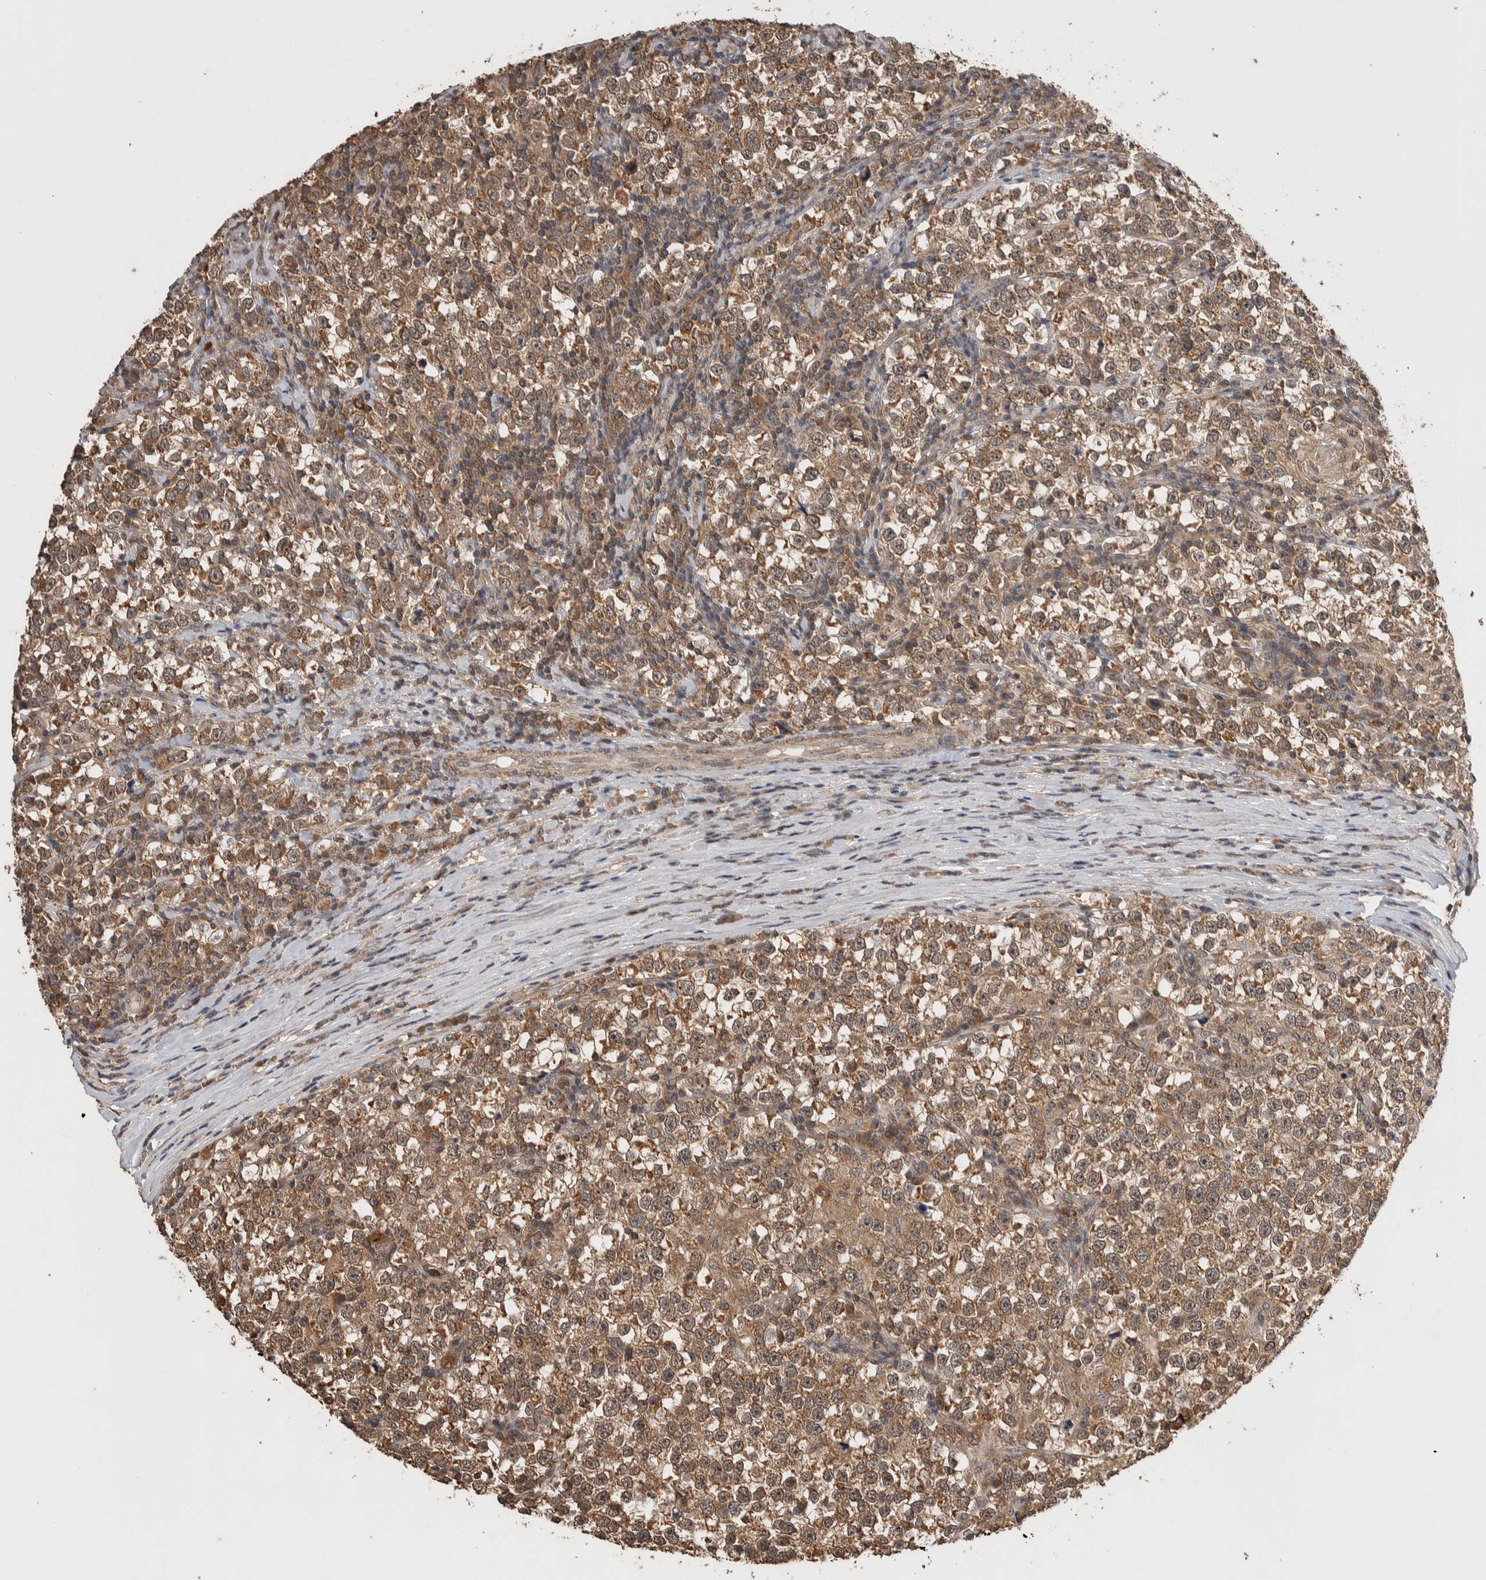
{"staining": {"intensity": "moderate", "quantity": ">75%", "location": "cytoplasmic/membranous"}, "tissue": "testis cancer", "cell_type": "Tumor cells", "image_type": "cancer", "snomed": [{"axis": "morphology", "description": "Normal tissue, NOS"}, {"axis": "morphology", "description": "Seminoma, NOS"}, {"axis": "topography", "description": "Testis"}], "caption": "Moderate cytoplasmic/membranous expression for a protein is seen in about >75% of tumor cells of testis cancer using immunohistochemistry (IHC).", "gene": "DVL2", "patient": {"sex": "male", "age": 43}}